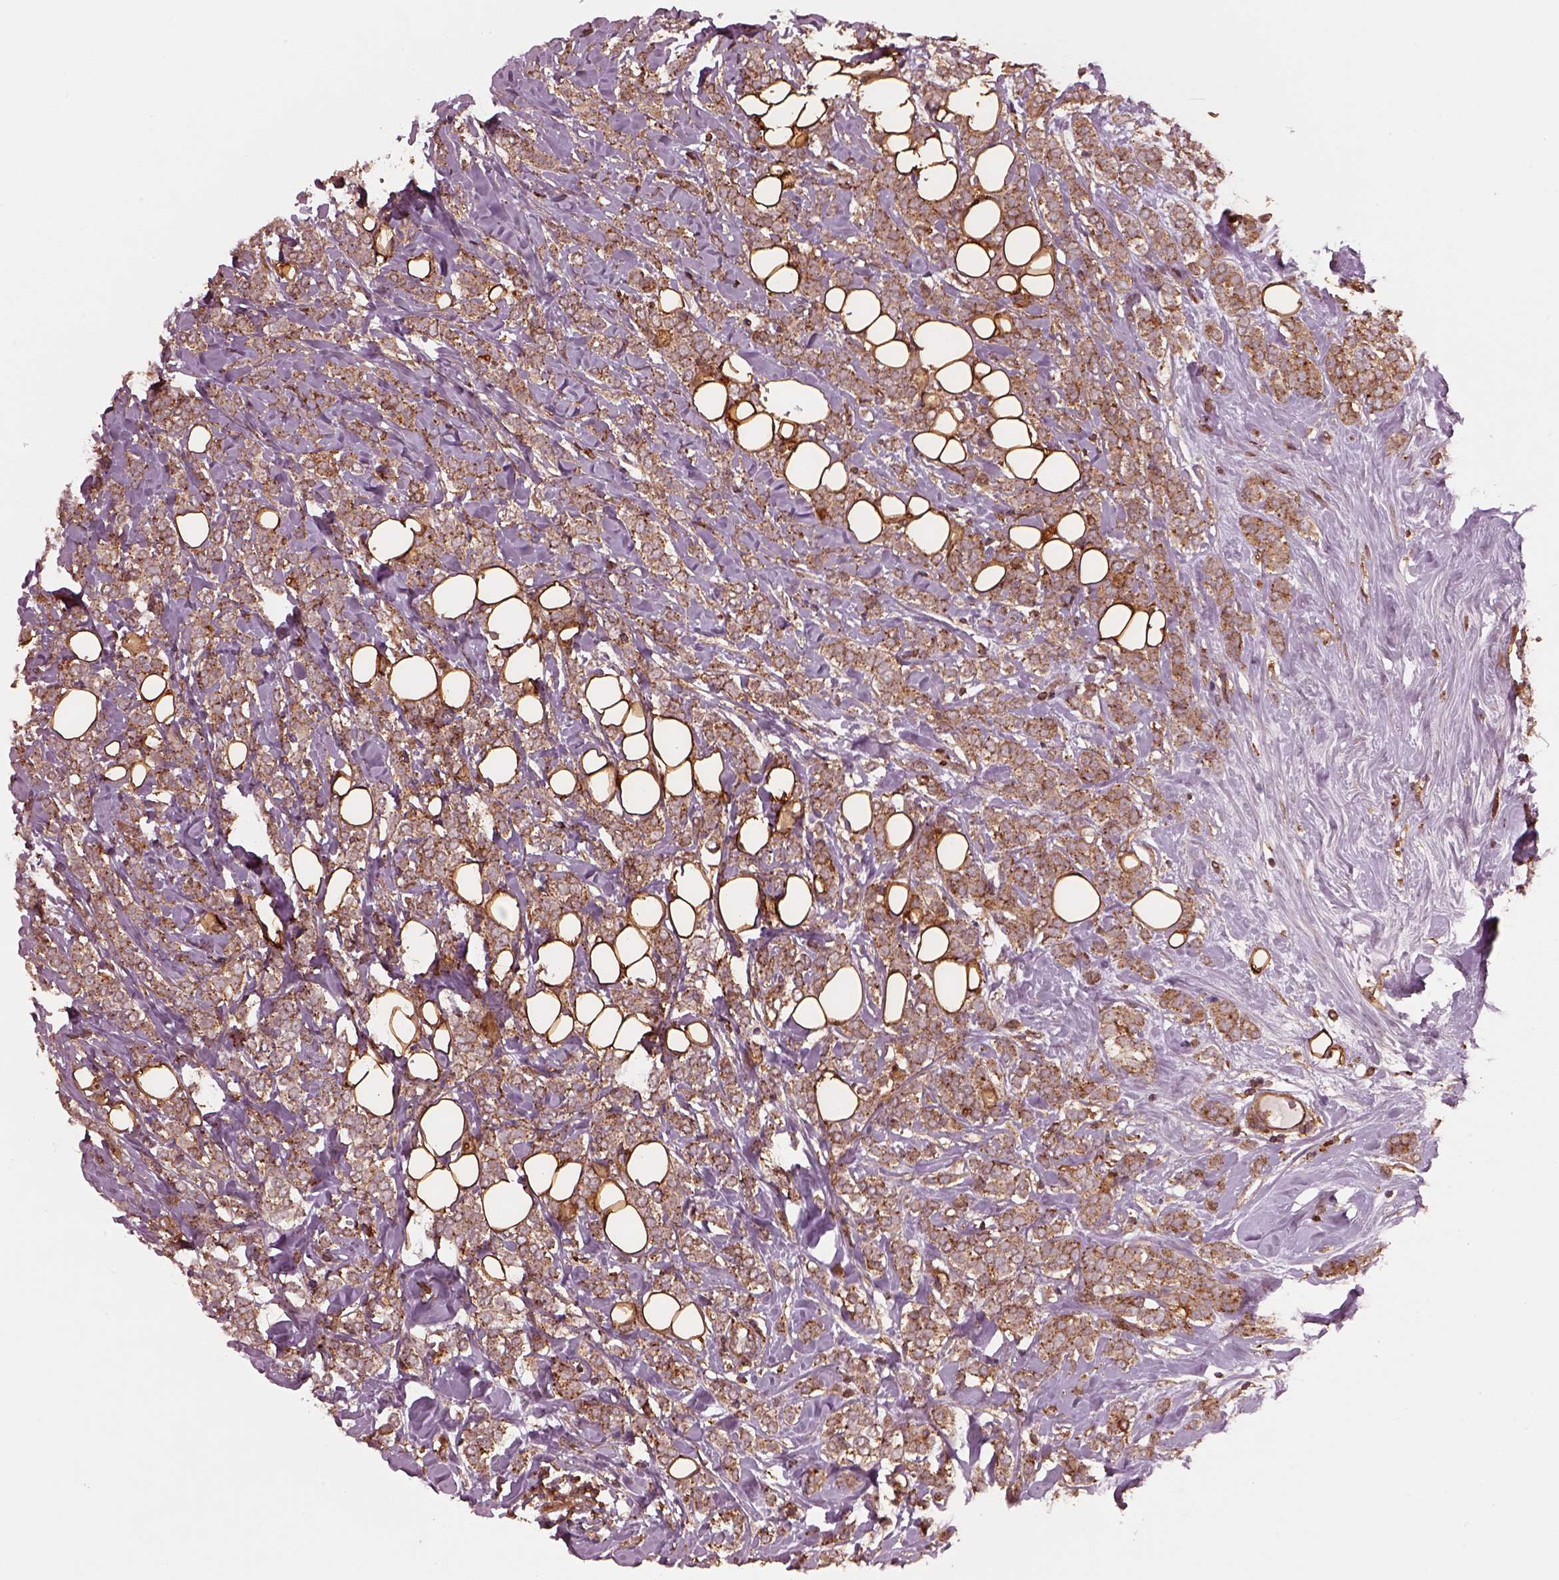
{"staining": {"intensity": "moderate", "quantity": "25%-75%", "location": "cytoplasmic/membranous"}, "tissue": "breast cancer", "cell_type": "Tumor cells", "image_type": "cancer", "snomed": [{"axis": "morphology", "description": "Lobular carcinoma"}, {"axis": "topography", "description": "Breast"}], "caption": "This is an image of IHC staining of lobular carcinoma (breast), which shows moderate expression in the cytoplasmic/membranous of tumor cells.", "gene": "WASHC2A", "patient": {"sex": "female", "age": 49}}